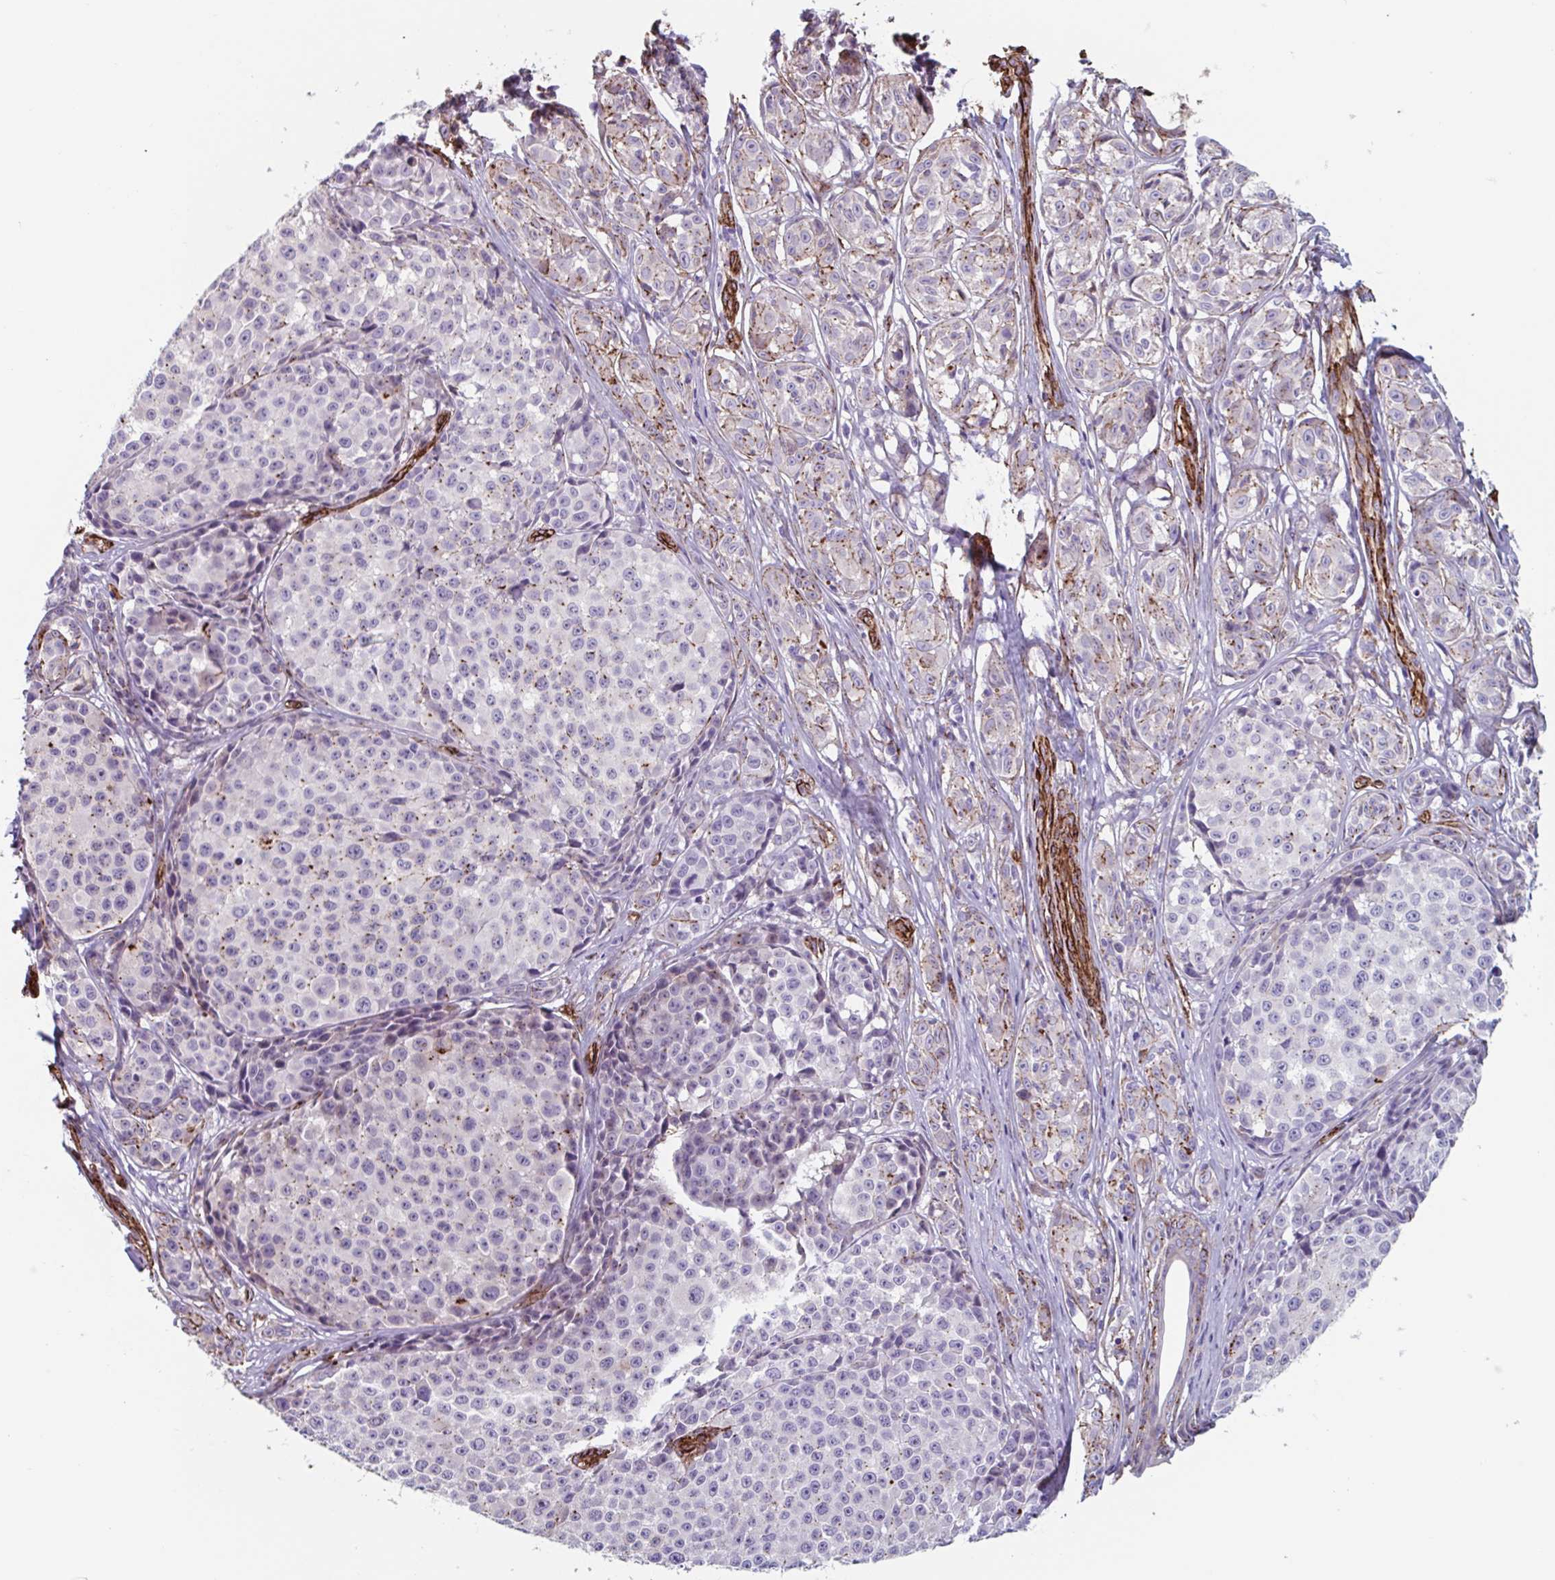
{"staining": {"intensity": "moderate", "quantity": "<25%", "location": "cytoplasmic/membranous"}, "tissue": "melanoma", "cell_type": "Tumor cells", "image_type": "cancer", "snomed": [{"axis": "morphology", "description": "Malignant melanoma, NOS"}, {"axis": "topography", "description": "Skin"}], "caption": "Human malignant melanoma stained with a brown dye demonstrates moderate cytoplasmic/membranous positive positivity in about <25% of tumor cells.", "gene": "CITED4", "patient": {"sex": "female", "age": 35}}